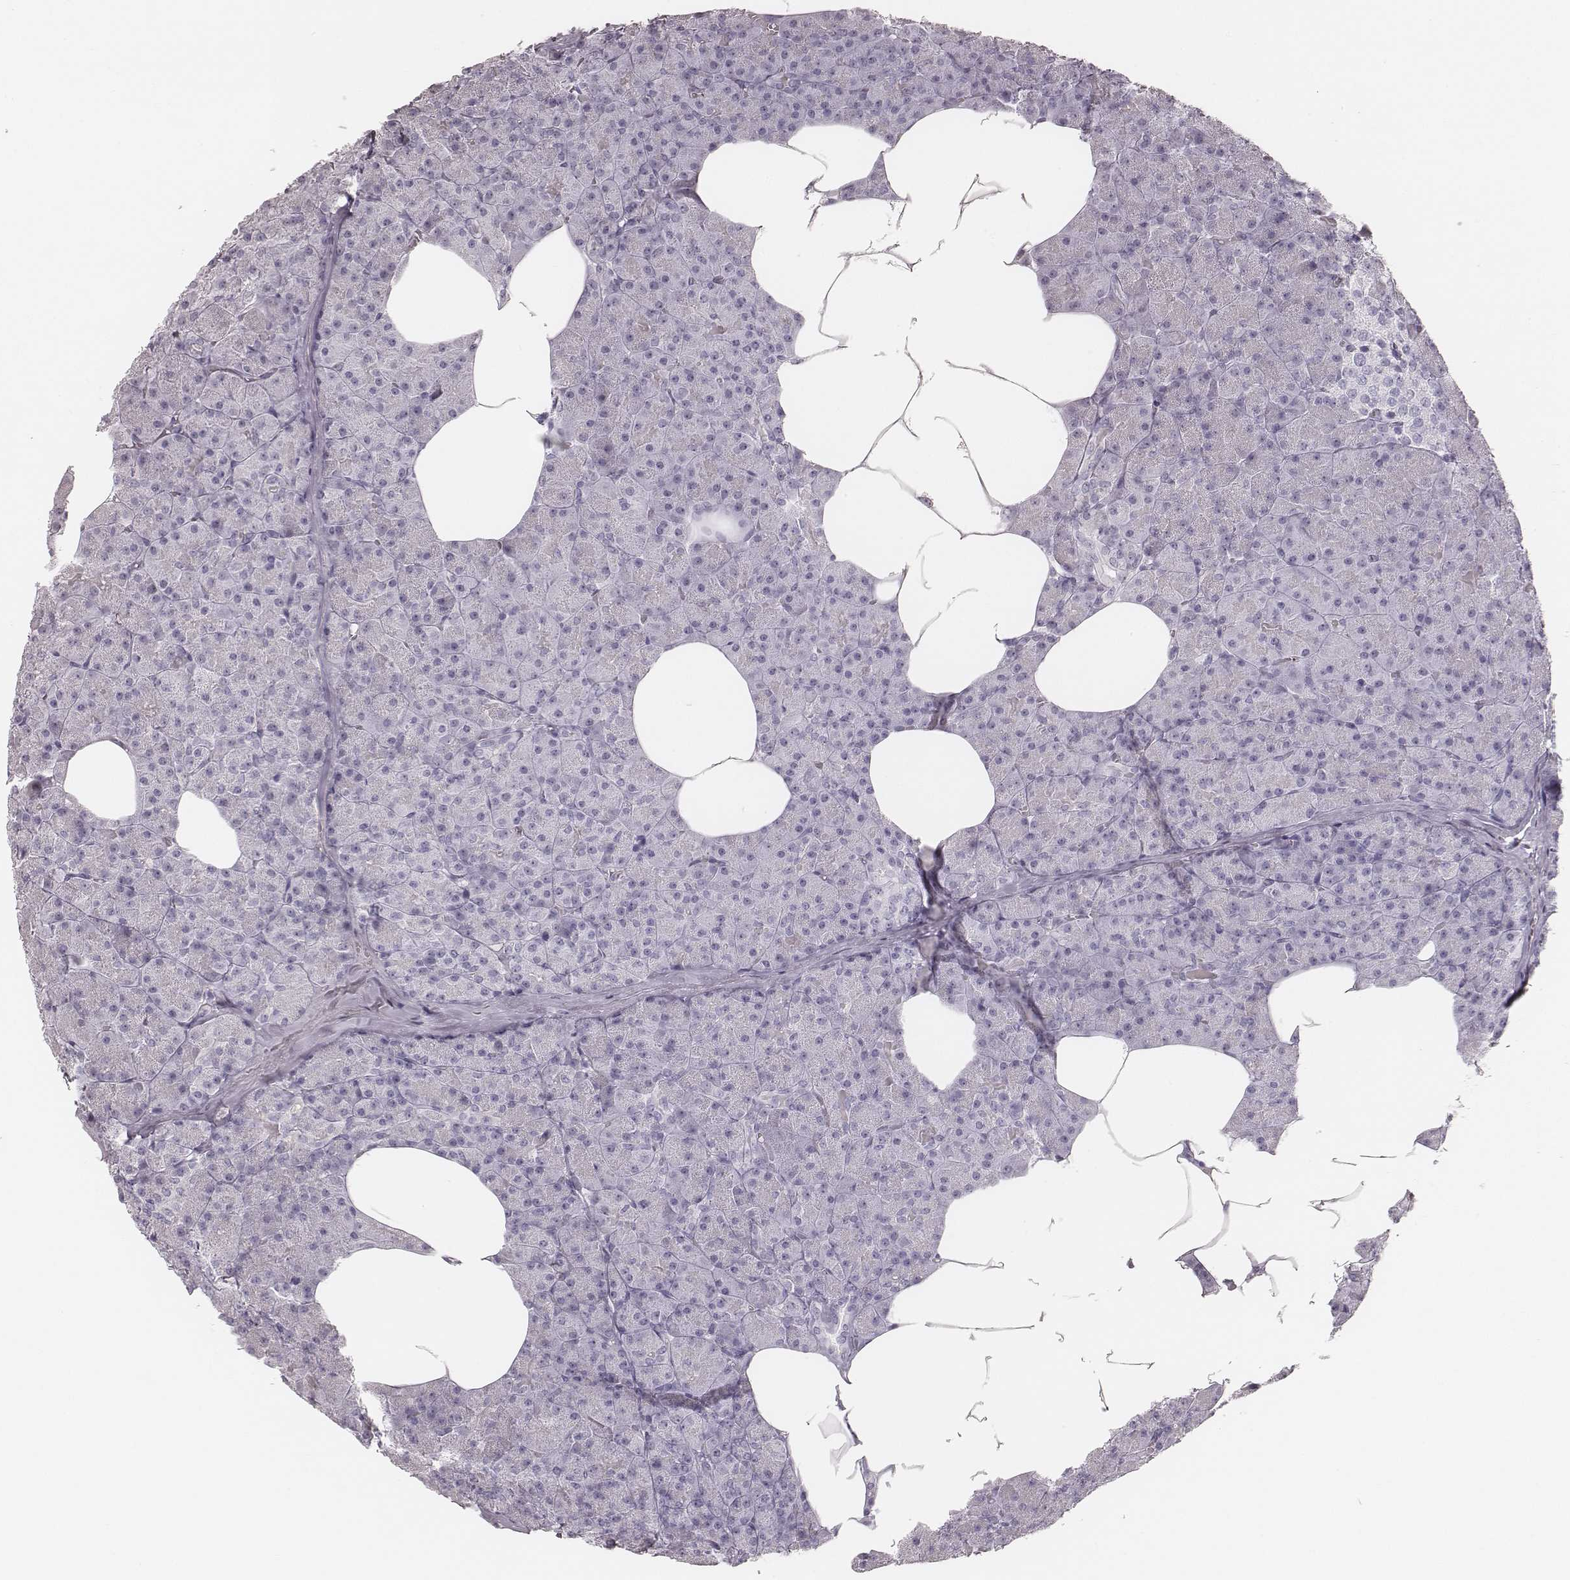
{"staining": {"intensity": "negative", "quantity": "none", "location": "none"}, "tissue": "pancreas", "cell_type": "Exocrine glandular cells", "image_type": "normal", "snomed": [{"axis": "morphology", "description": "Normal tissue, NOS"}, {"axis": "topography", "description": "Pancreas"}], "caption": "Benign pancreas was stained to show a protein in brown. There is no significant staining in exocrine glandular cells.", "gene": "KRT34", "patient": {"sex": "female", "age": 45}}